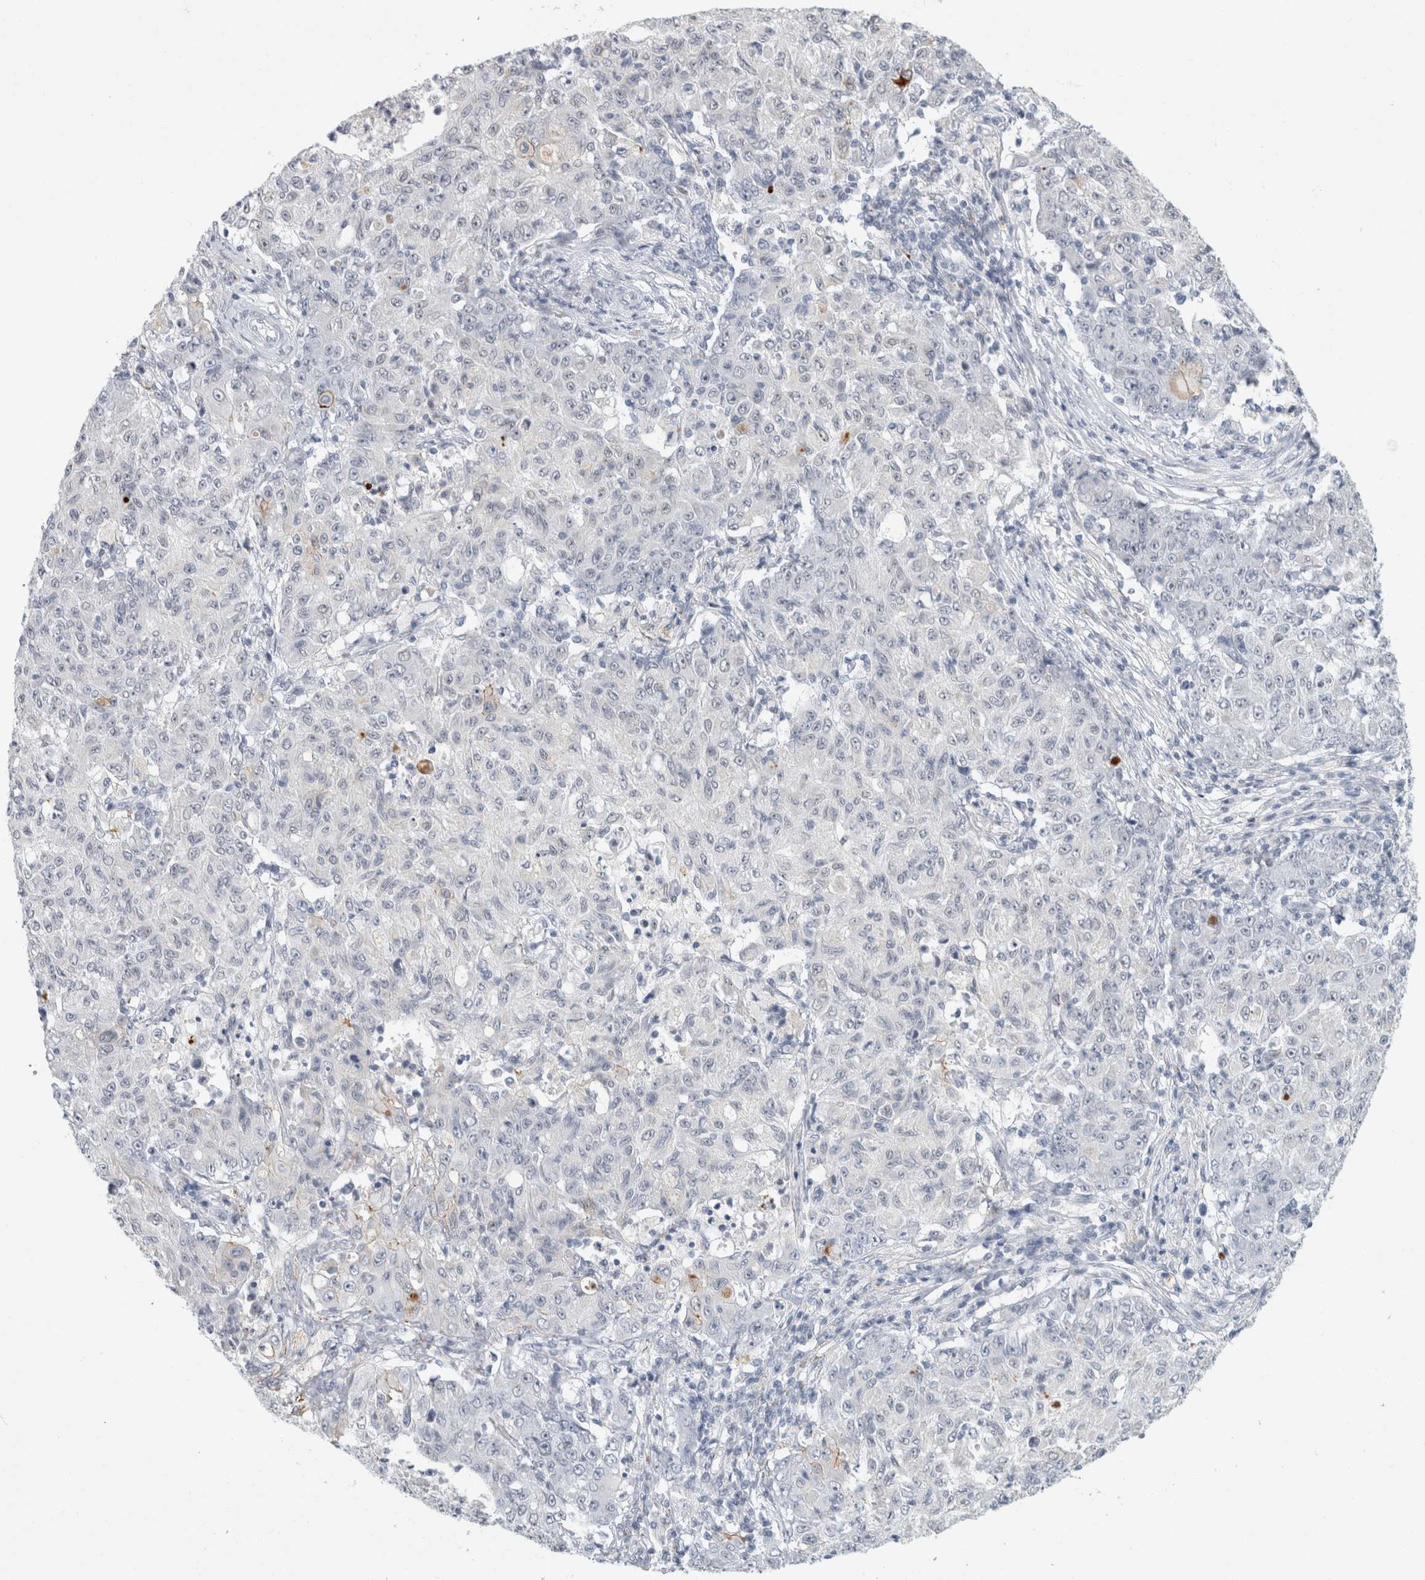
{"staining": {"intensity": "negative", "quantity": "none", "location": "none"}, "tissue": "ovarian cancer", "cell_type": "Tumor cells", "image_type": "cancer", "snomed": [{"axis": "morphology", "description": "Carcinoma, endometroid"}, {"axis": "topography", "description": "Ovary"}], "caption": "High power microscopy image of an immunohistochemistry micrograph of ovarian cancer, revealing no significant staining in tumor cells.", "gene": "NIPA1", "patient": {"sex": "female", "age": 42}}